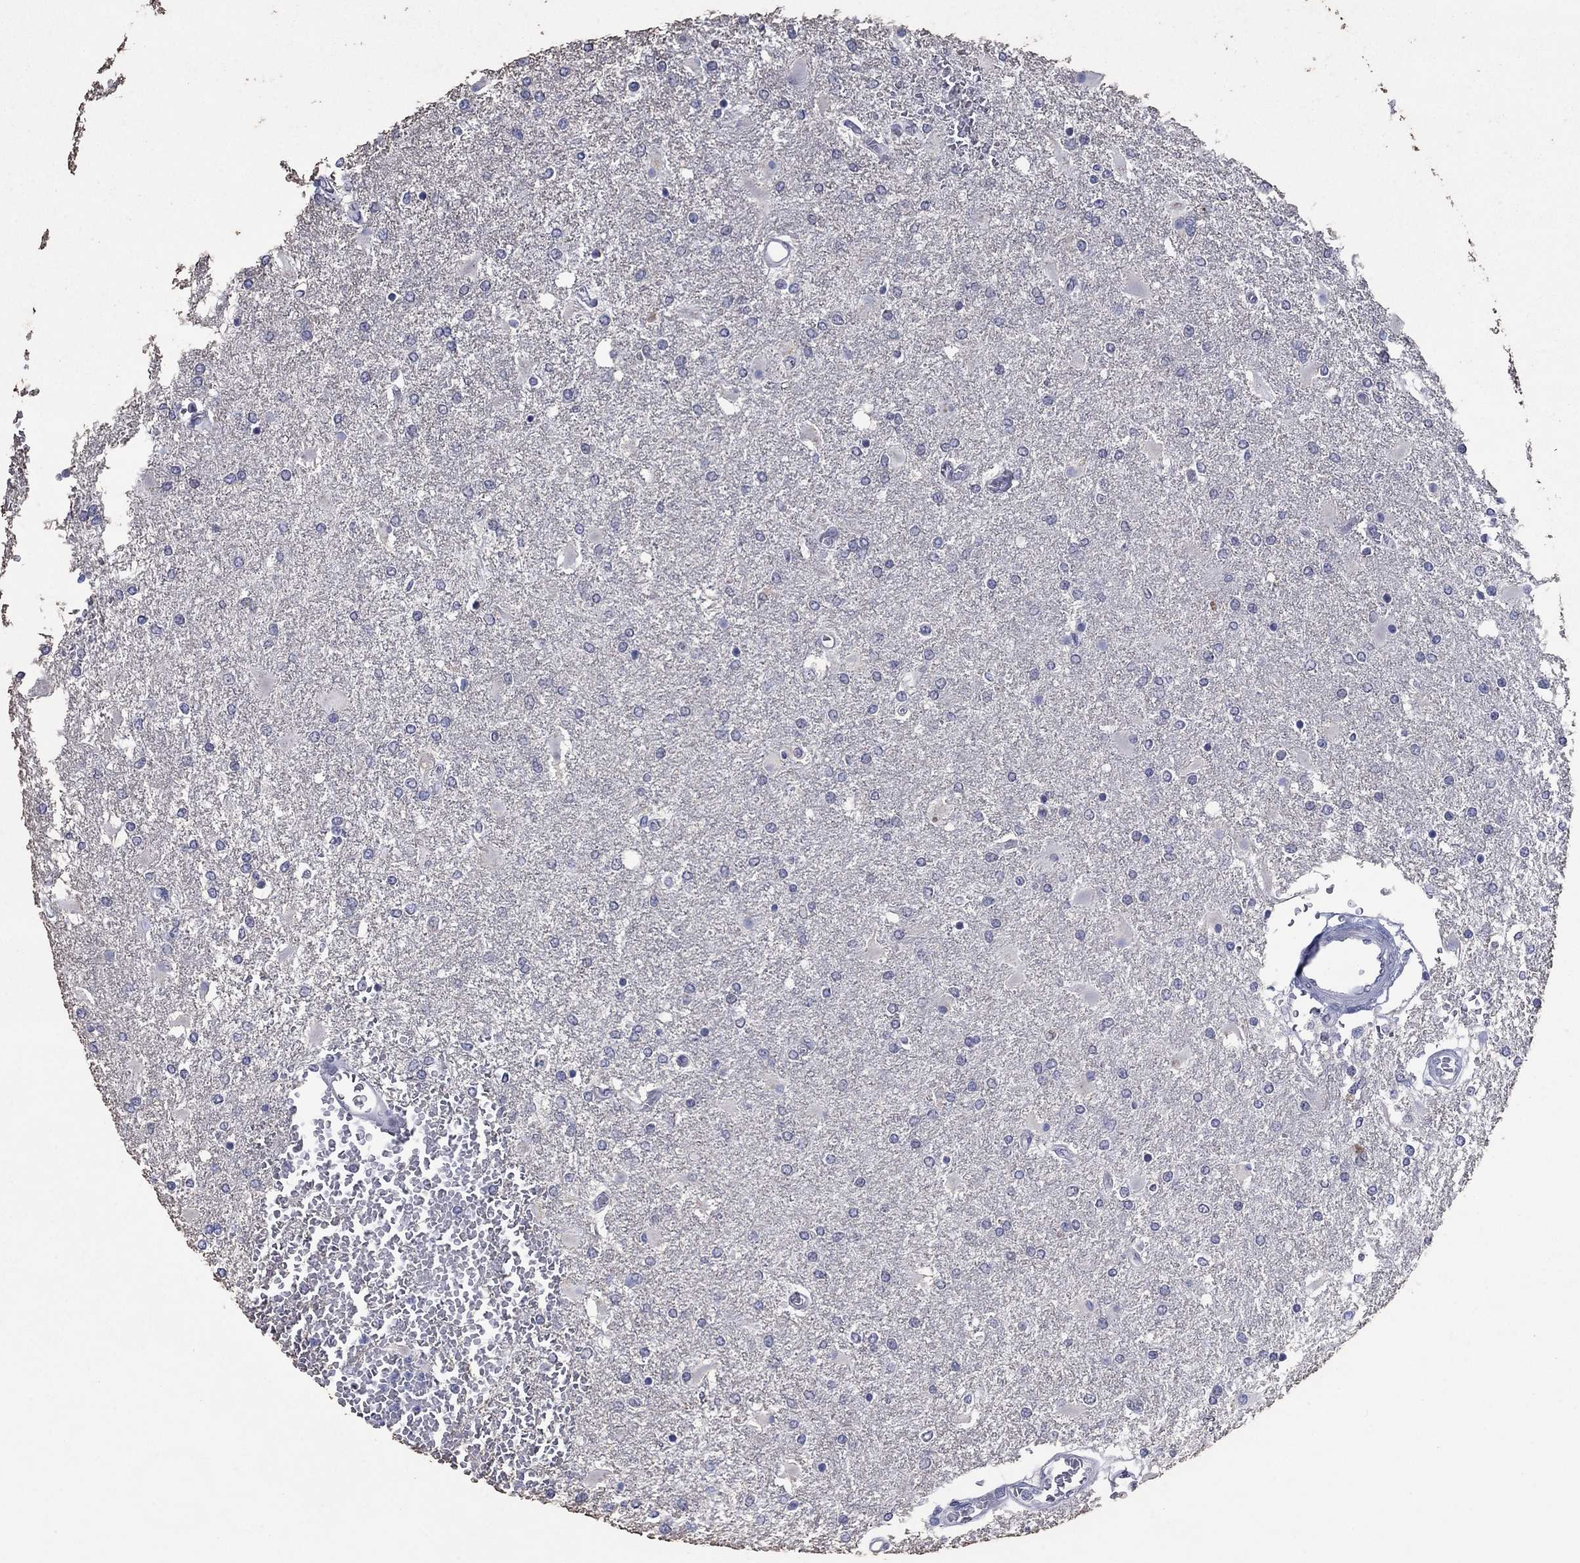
{"staining": {"intensity": "negative", "quantity": "none", "location": "none"}, "tissue": "glioma", "cell_type": "Tumor cells", "image_type": "cancer", "snomed": [{"axis": "morphology", "description": "Glioma, malignant, High grade"}, {"axis": "topography", "description": "Cerebral cortex"}], "caption": "Tumor cells show no significant positivity in malignant glioma (high-grade). Brightfield microscopy of immunohistochemistry stained with DAB (brown) and hematoxylin (blue), captured at high magnification.", "gene": "SDC1", "patient": {"sex": "male", "age": 79}}